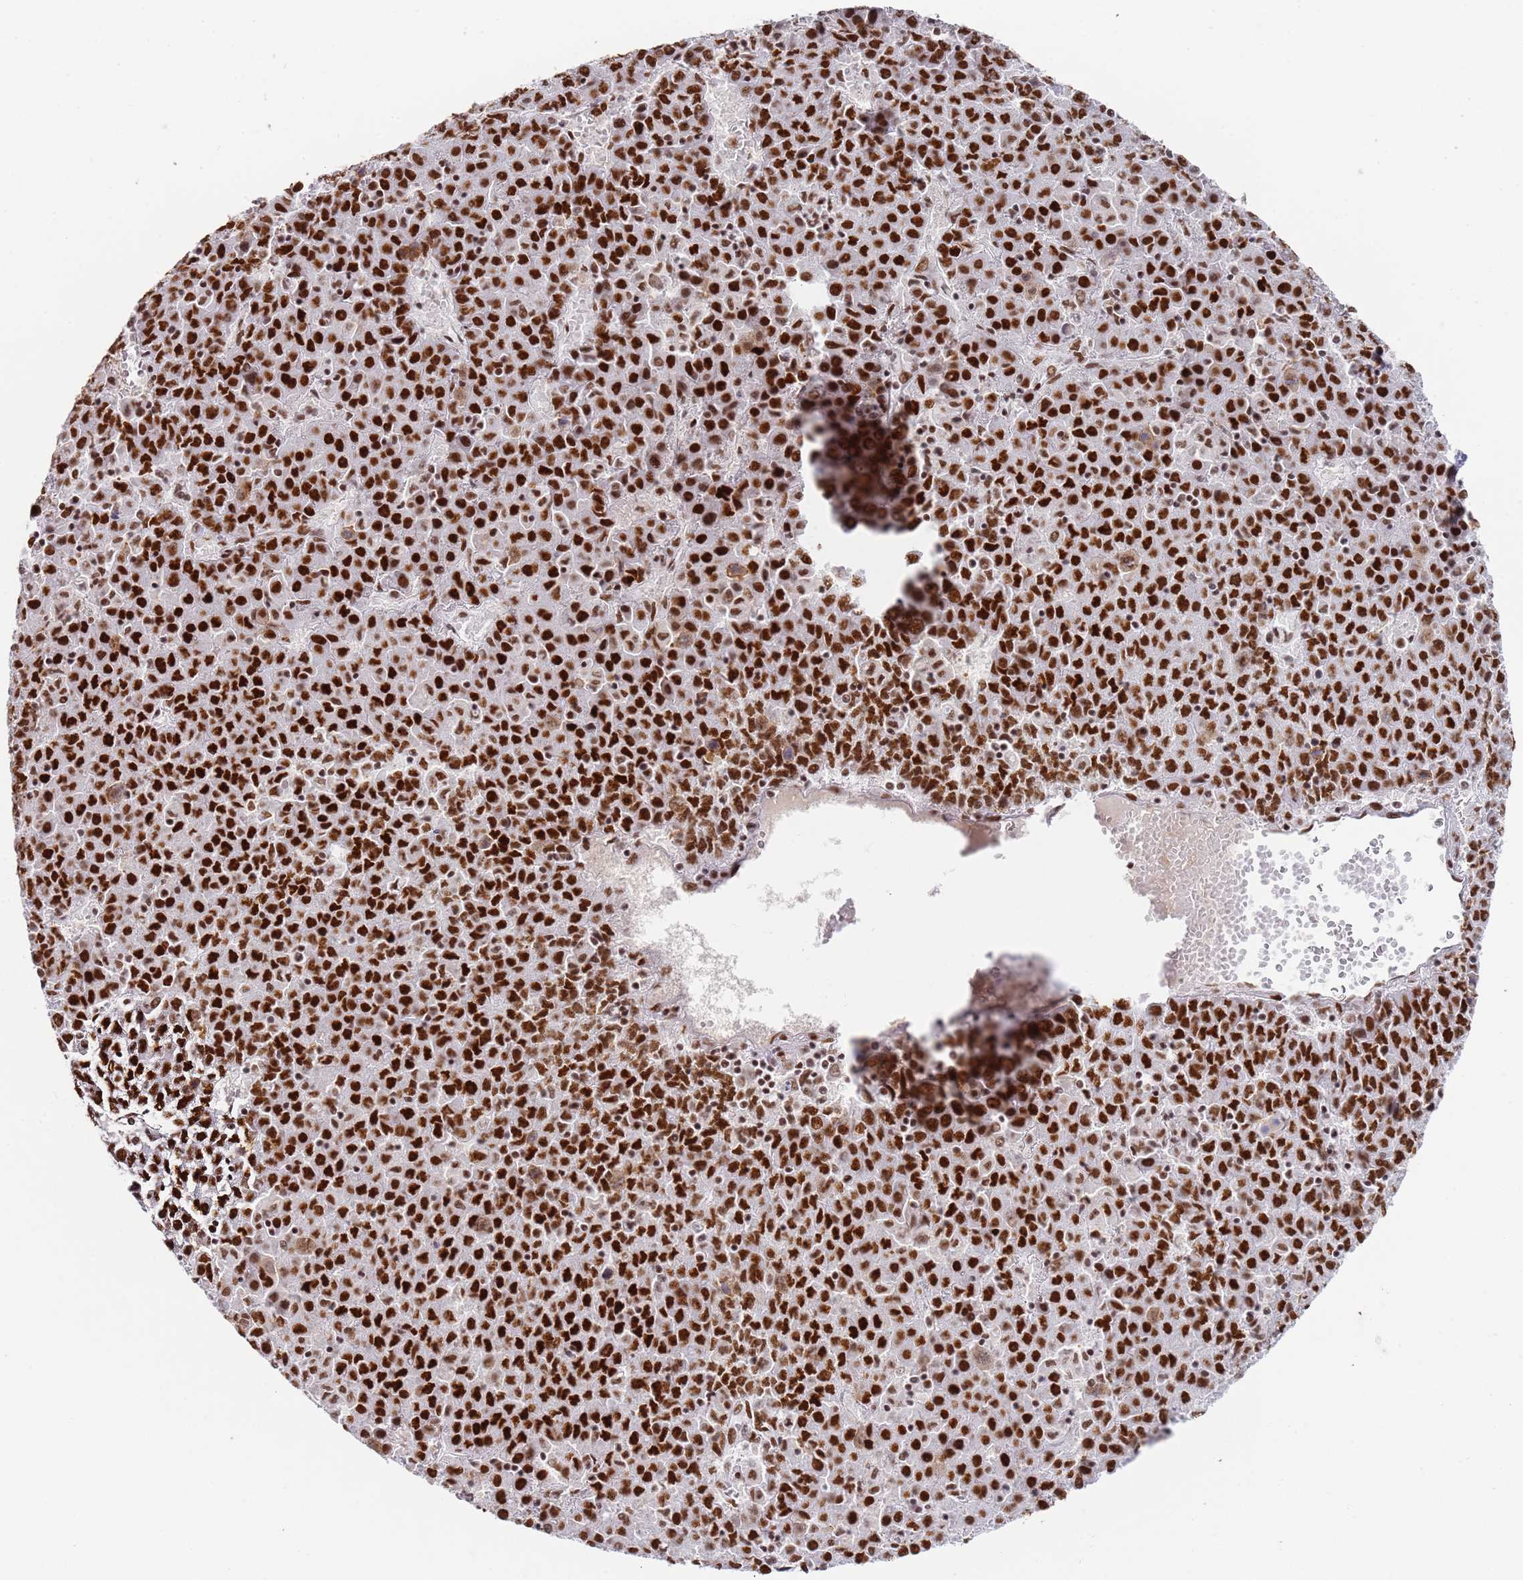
{"staining": {"intensity": "strong", "quantity": ">75%", "location": "nuclear"}, "tissue": "liver cancer", "cell_type": "Tumor cells", "image_type": "cancer", "snomed": [{"axis": "morphology", "description": "Carcinoma, Hepatocellular, NOS"}, {"axis": "topography", "description": "Liver"}], "caption": "The photomicrograph displays staining of liver hepatocellular carcinoma, revealing strong nuclear protein staining (brown color) within tumor cells.", "gene": "AKAP8L", "patient": {"sex": "female", "age": 53}}